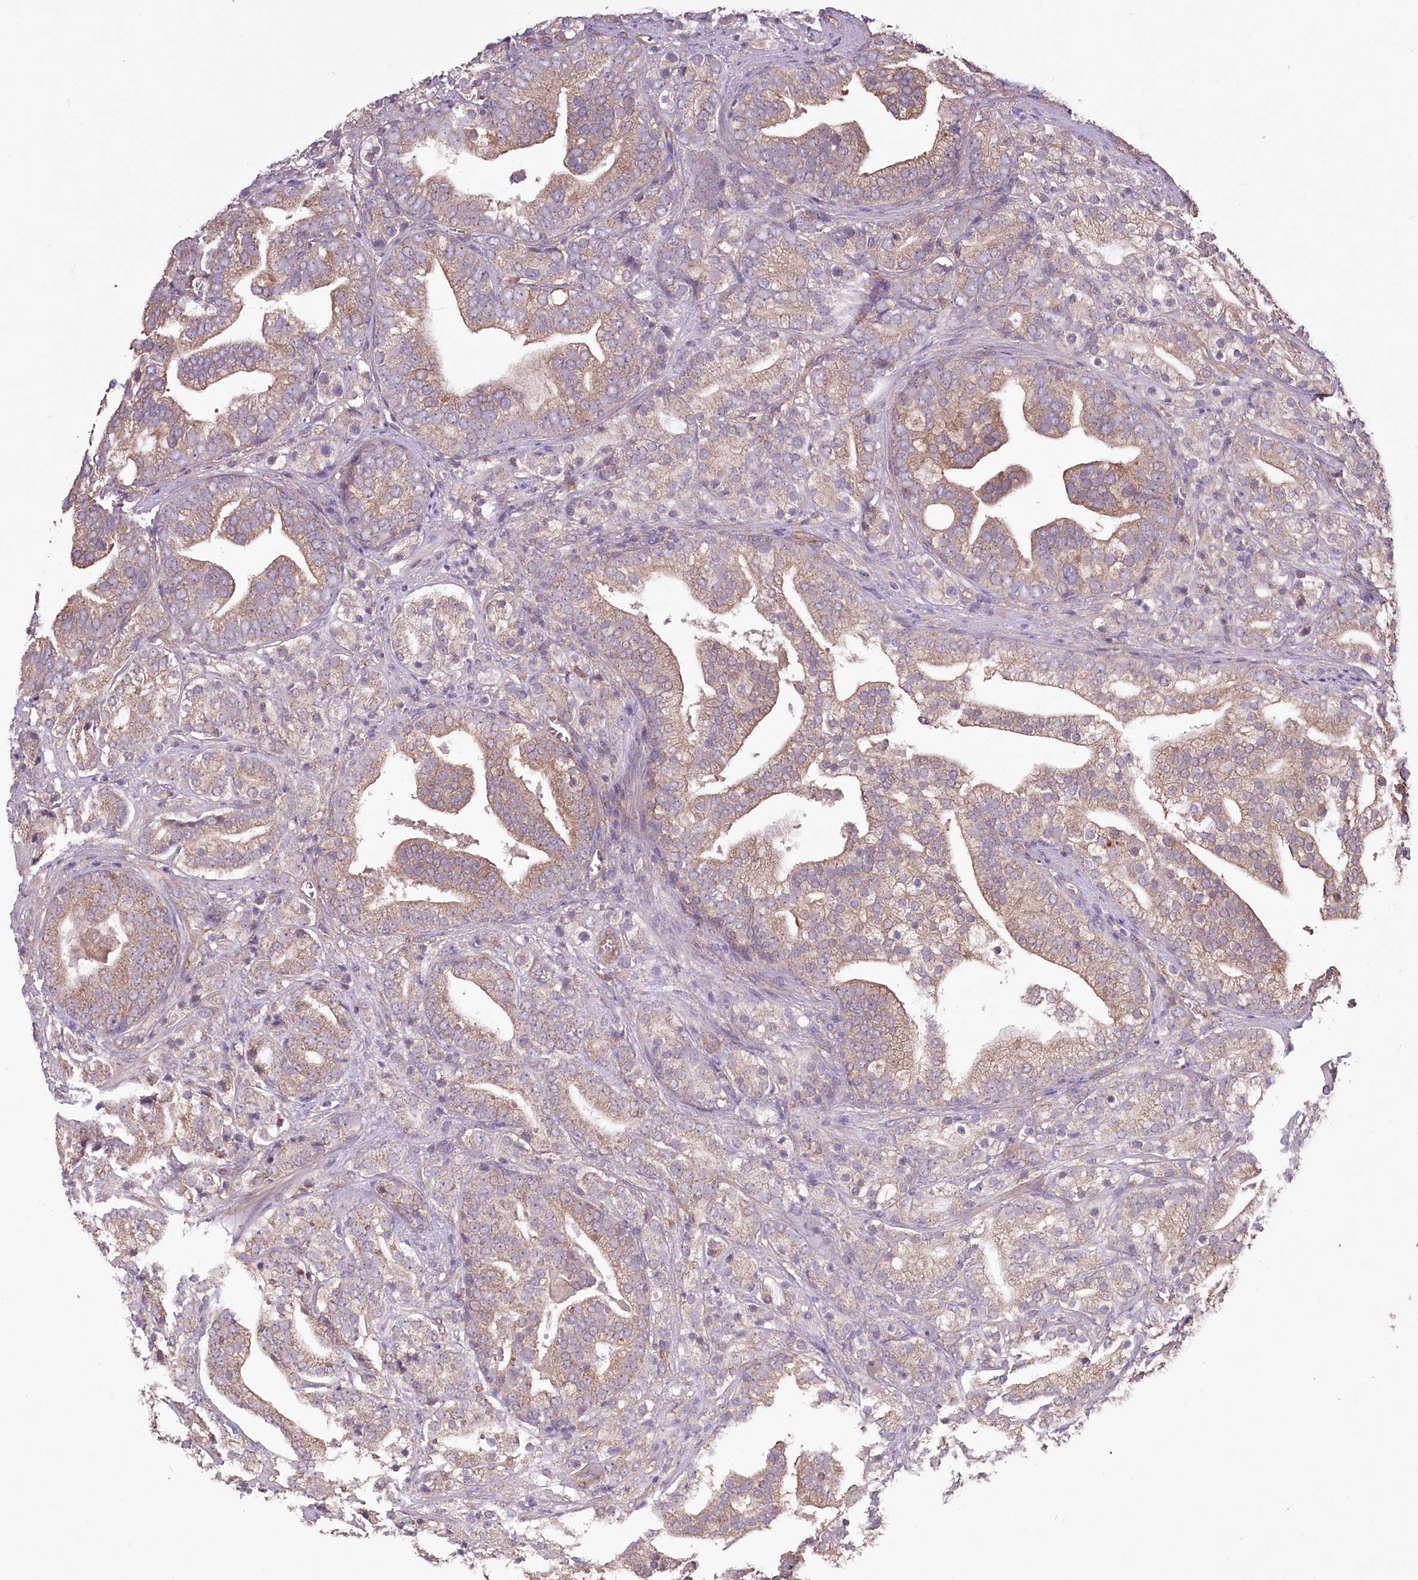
{"staining": {"intensity": "weak", "quantity": ">75%", "location": "cytoplasmic/membranous"}, "tissue": "prostate cancer", "cell_type": "Tumor cells", "image_type": "cancer", "snomed": [{"axis": "morphology", "description": "Adenocarcinoma, High grade"}, {"axis": "topography", "description": "Prostate"}], "caption": "A photomicrograph showing weak cytoplasmic/membranous expression in about >75% of tumor cells in prostate cancer (adenocarcinoma (high-grade)), as visualized by brown immunohistochemical staining.", "gene": "PRSS53", "patient": {"sex": "male", "age": 57}}